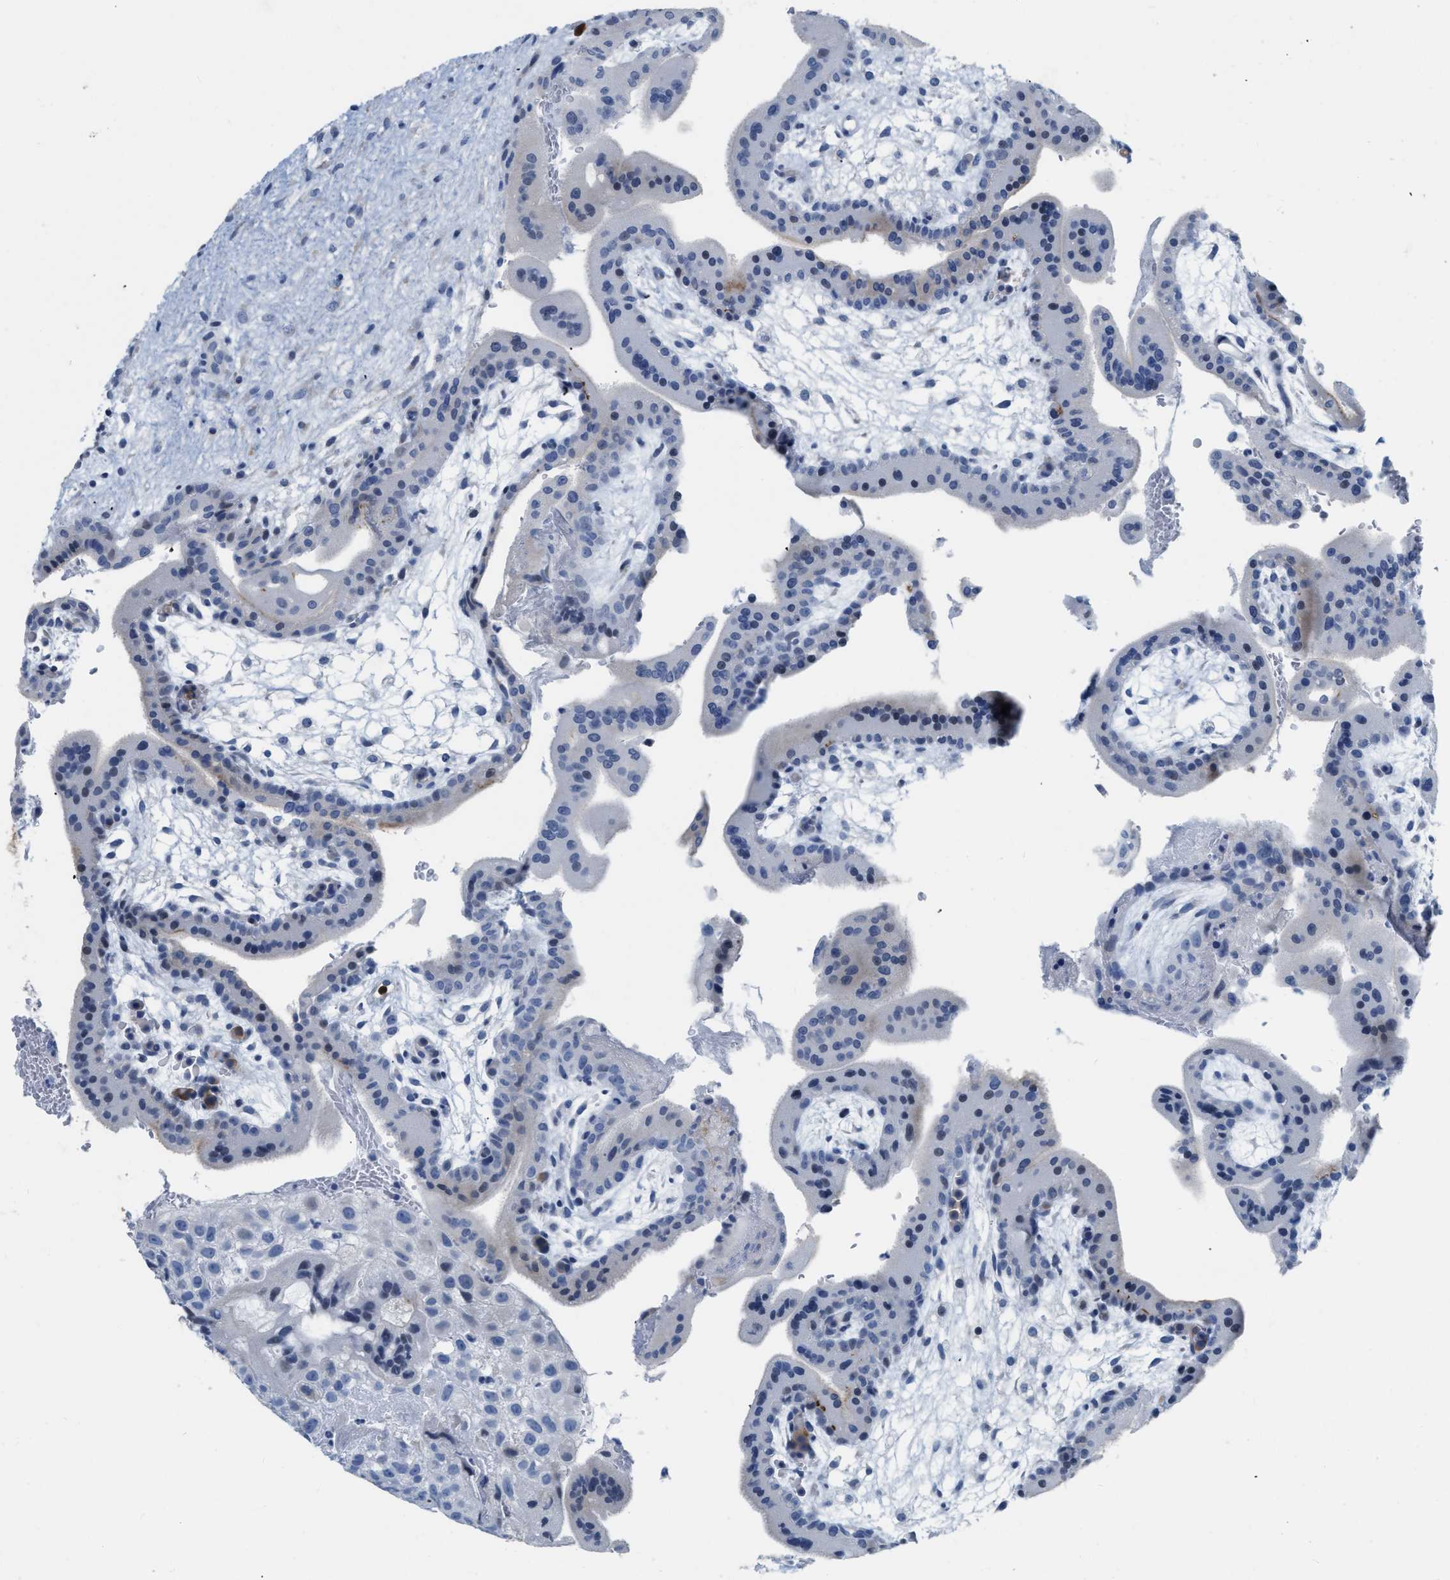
{"staining": {"intensity": "negative", "quantity": "none", "location": "none"}, "tissue": "placenta", "cell_type": "Decidual cells", "image_type": "normal", "snomed": [{"axis": "morphology", "description": "Normal tissue, NOS"}, {"axis": "topography", "description": "Placenta"}], "caption": "High magnification brightfield microscopy of benign placenta stained with DAB (brown) and counterstained with hematoxylin (blue): decidual cells show no significant expression.", "gene": "CRYM", "patient": {"sex": "female", "age": 35}}